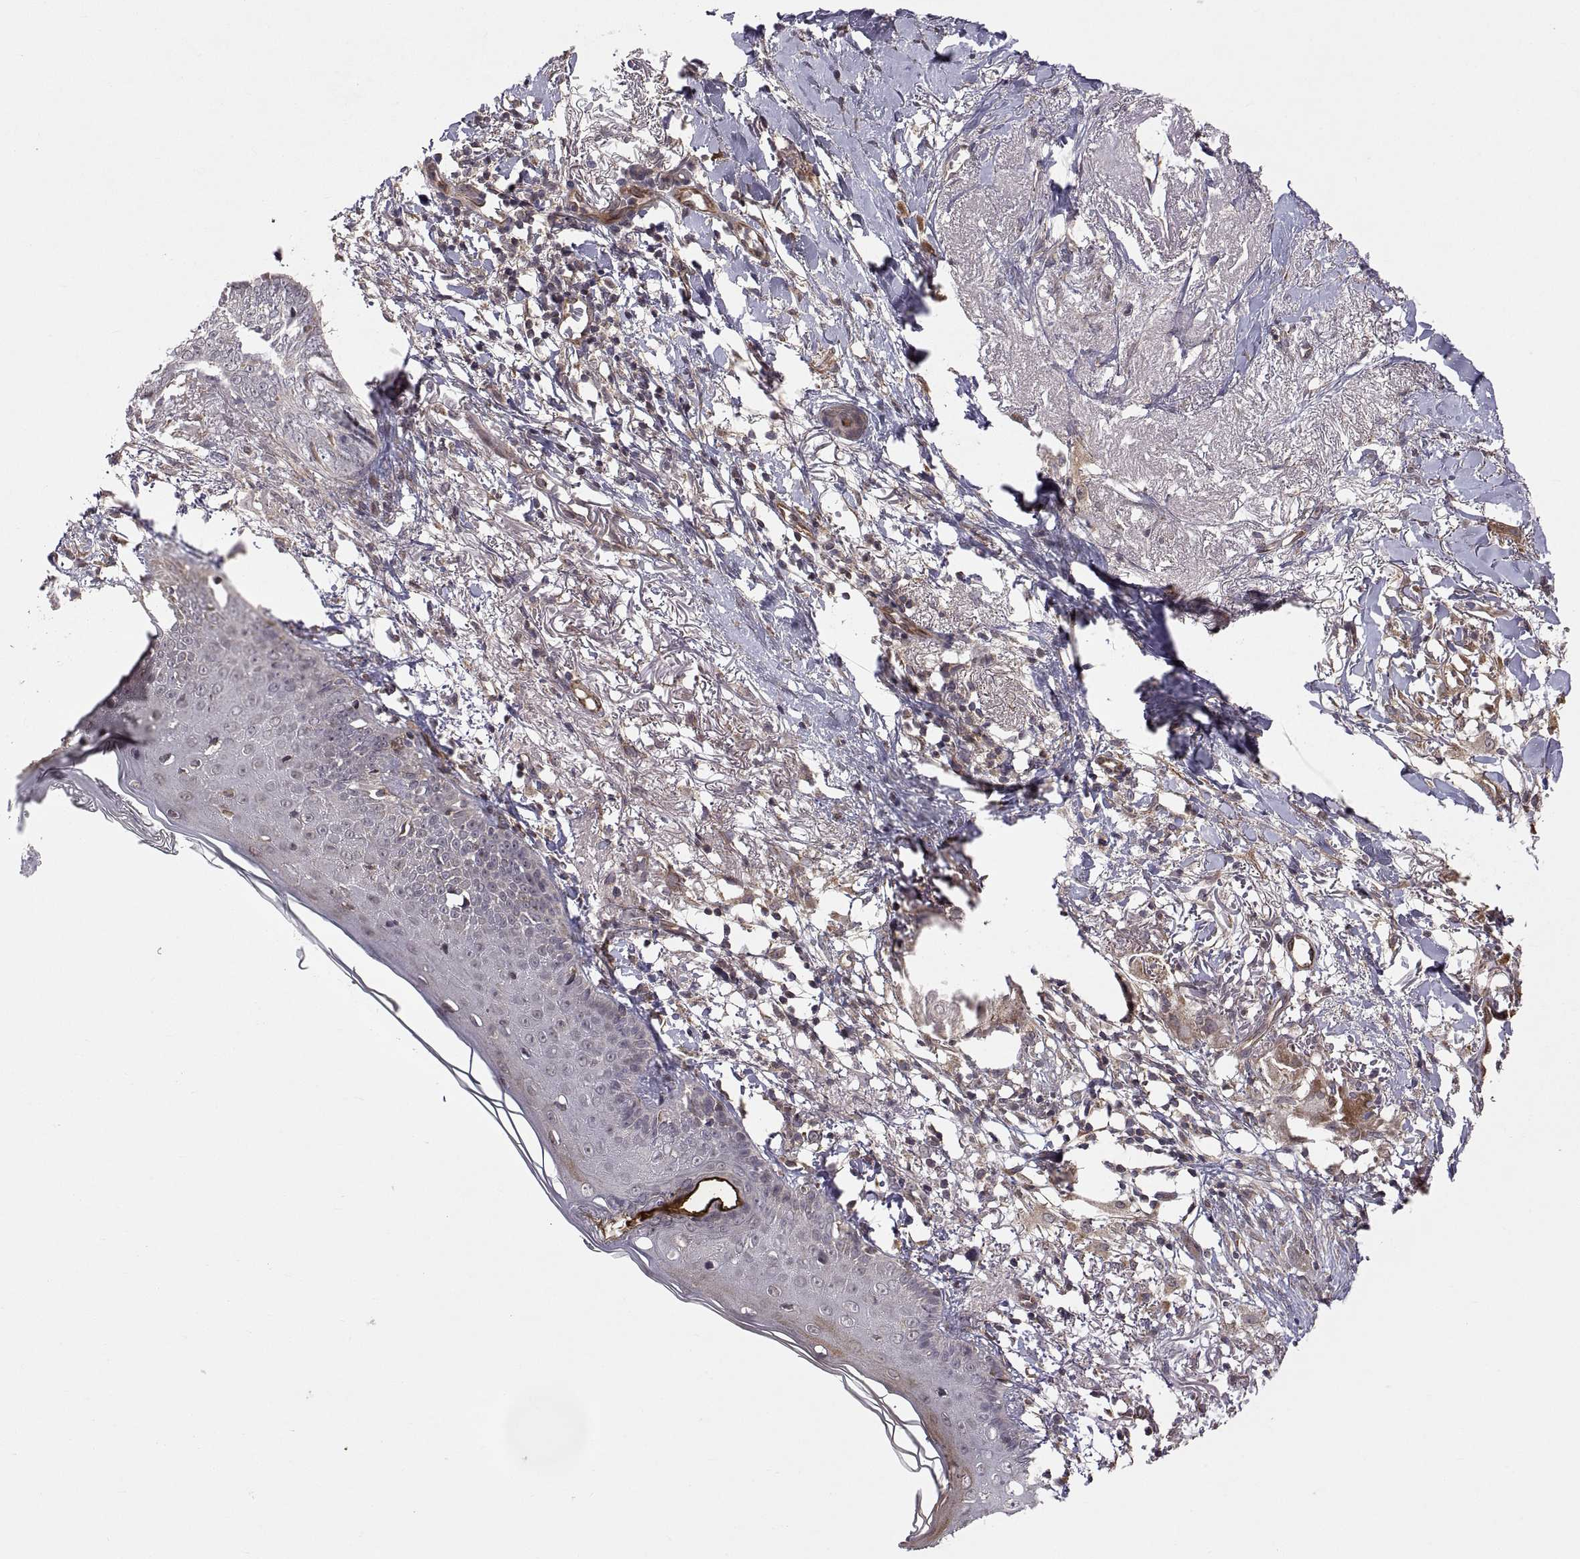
{"staining": {"intensity": "moderate", "quantity": "<25%", "location": "cytoplasmic/membranous"}, "tissue": "skin cancer", "cell_type": "Tumor cells", "image_type": "cancer", "snomed": [{"axis": "morphology", "description": "Normal tissue, NOS"}, {"axis": "morphology", "description": "Basal cell carcinoma"}, {"axis": "topography", "description": "Skin"}], "caption": "Skin cancer (basal cell carcinoma) was stained to show a protein in brown. There is low levels of moderate cytoplasmic/membranous positivity in approximately <25% of tumor cells.", "gene": "ABL2", "patient": {"sex": "male", "age": 84}}